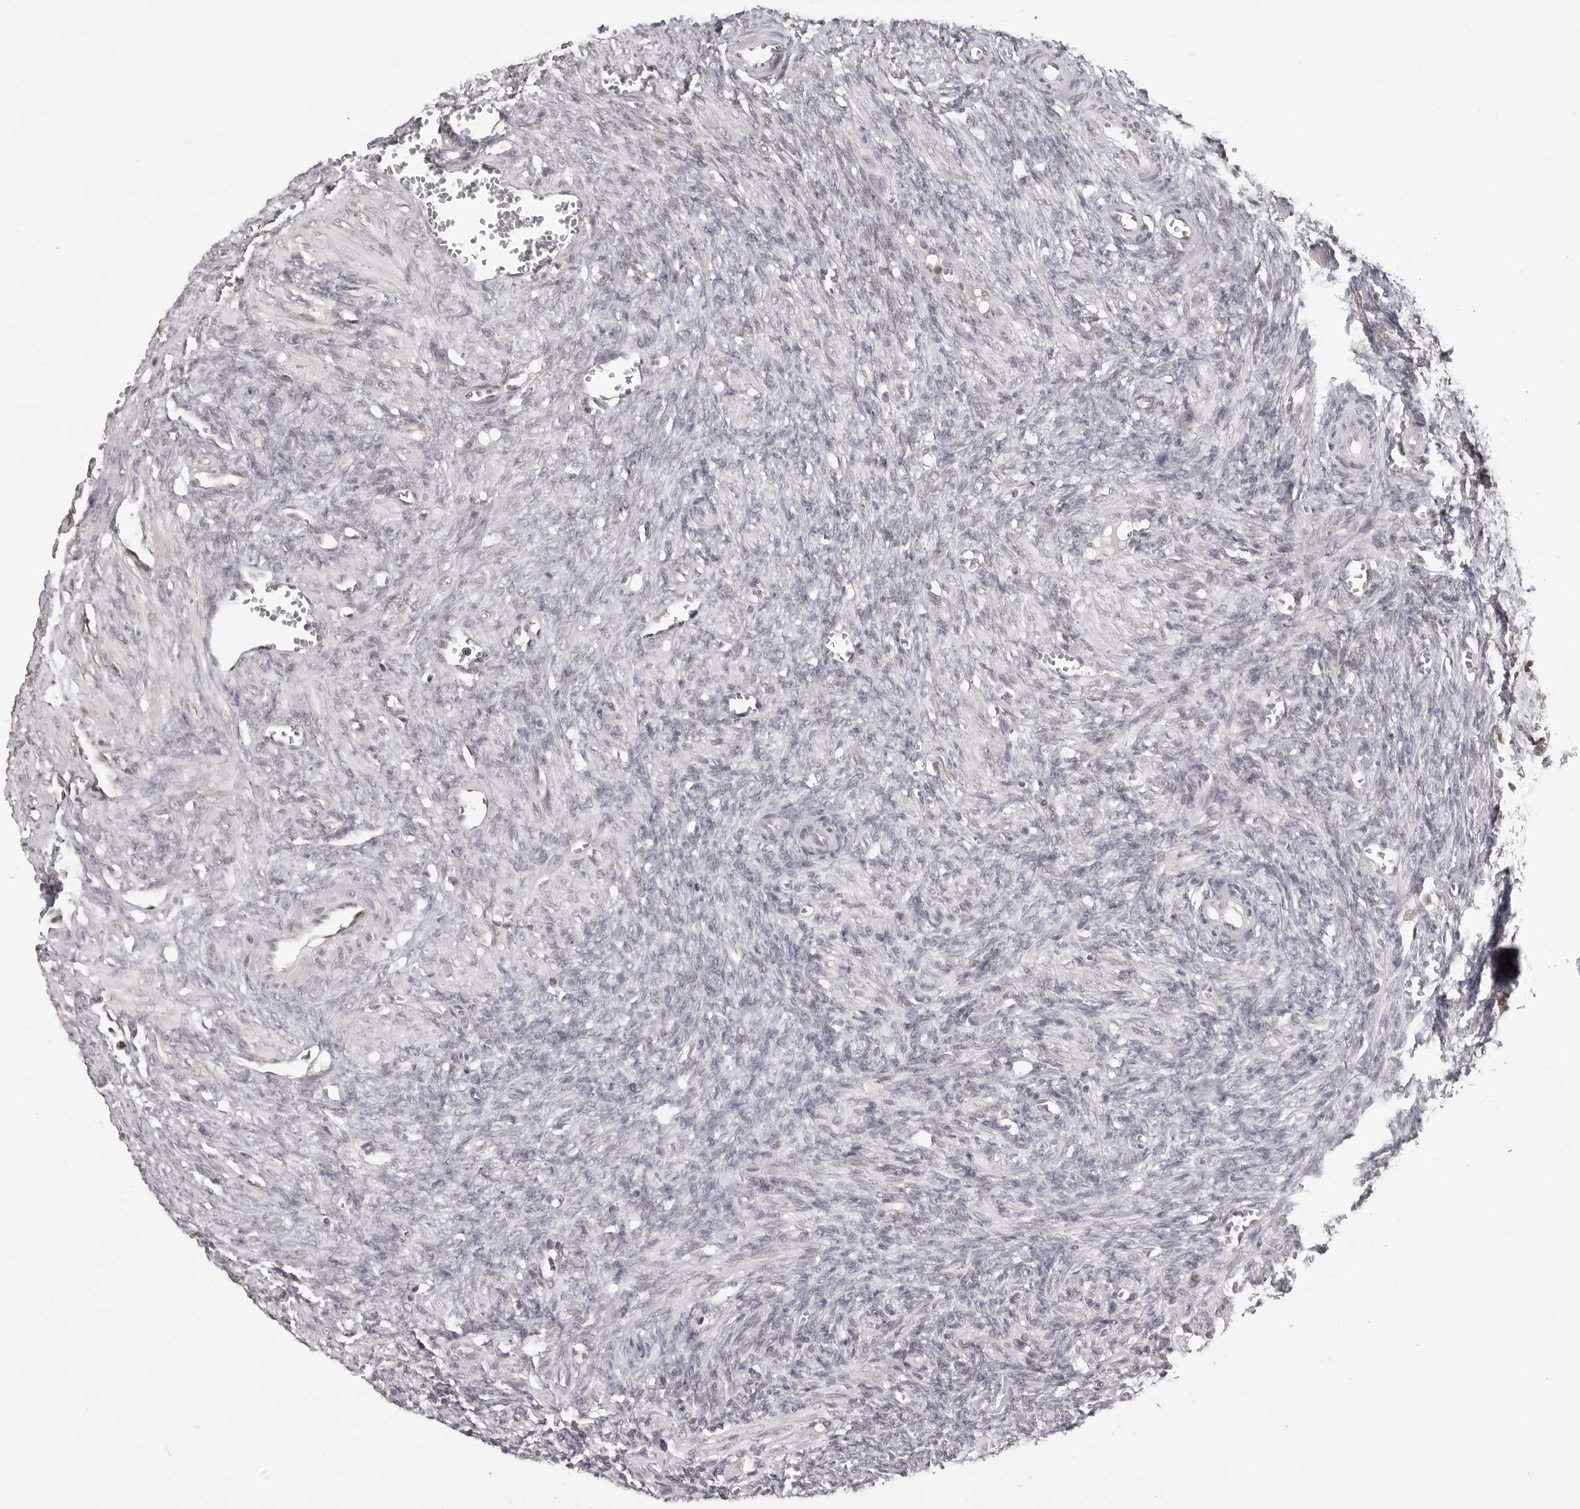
{"staining": {"intensity": "weak", "quantity": "<25%", "location": "nuclear"}, "tissue": "ovary", "cell_type": "Ovarian stroma cells", "image_type": "normal", "snomed": [{"axis": "morphology", "description": "Normal tissue, NOS"}, {"axis": "topography", "description": "Ovary"}], "caption": "Immunohistochemical staining of benign ovary reveals no significant staining in ovarian stroma cells.", "gene": "PHF3", "patient": {"sex": "female", "age": 27}}